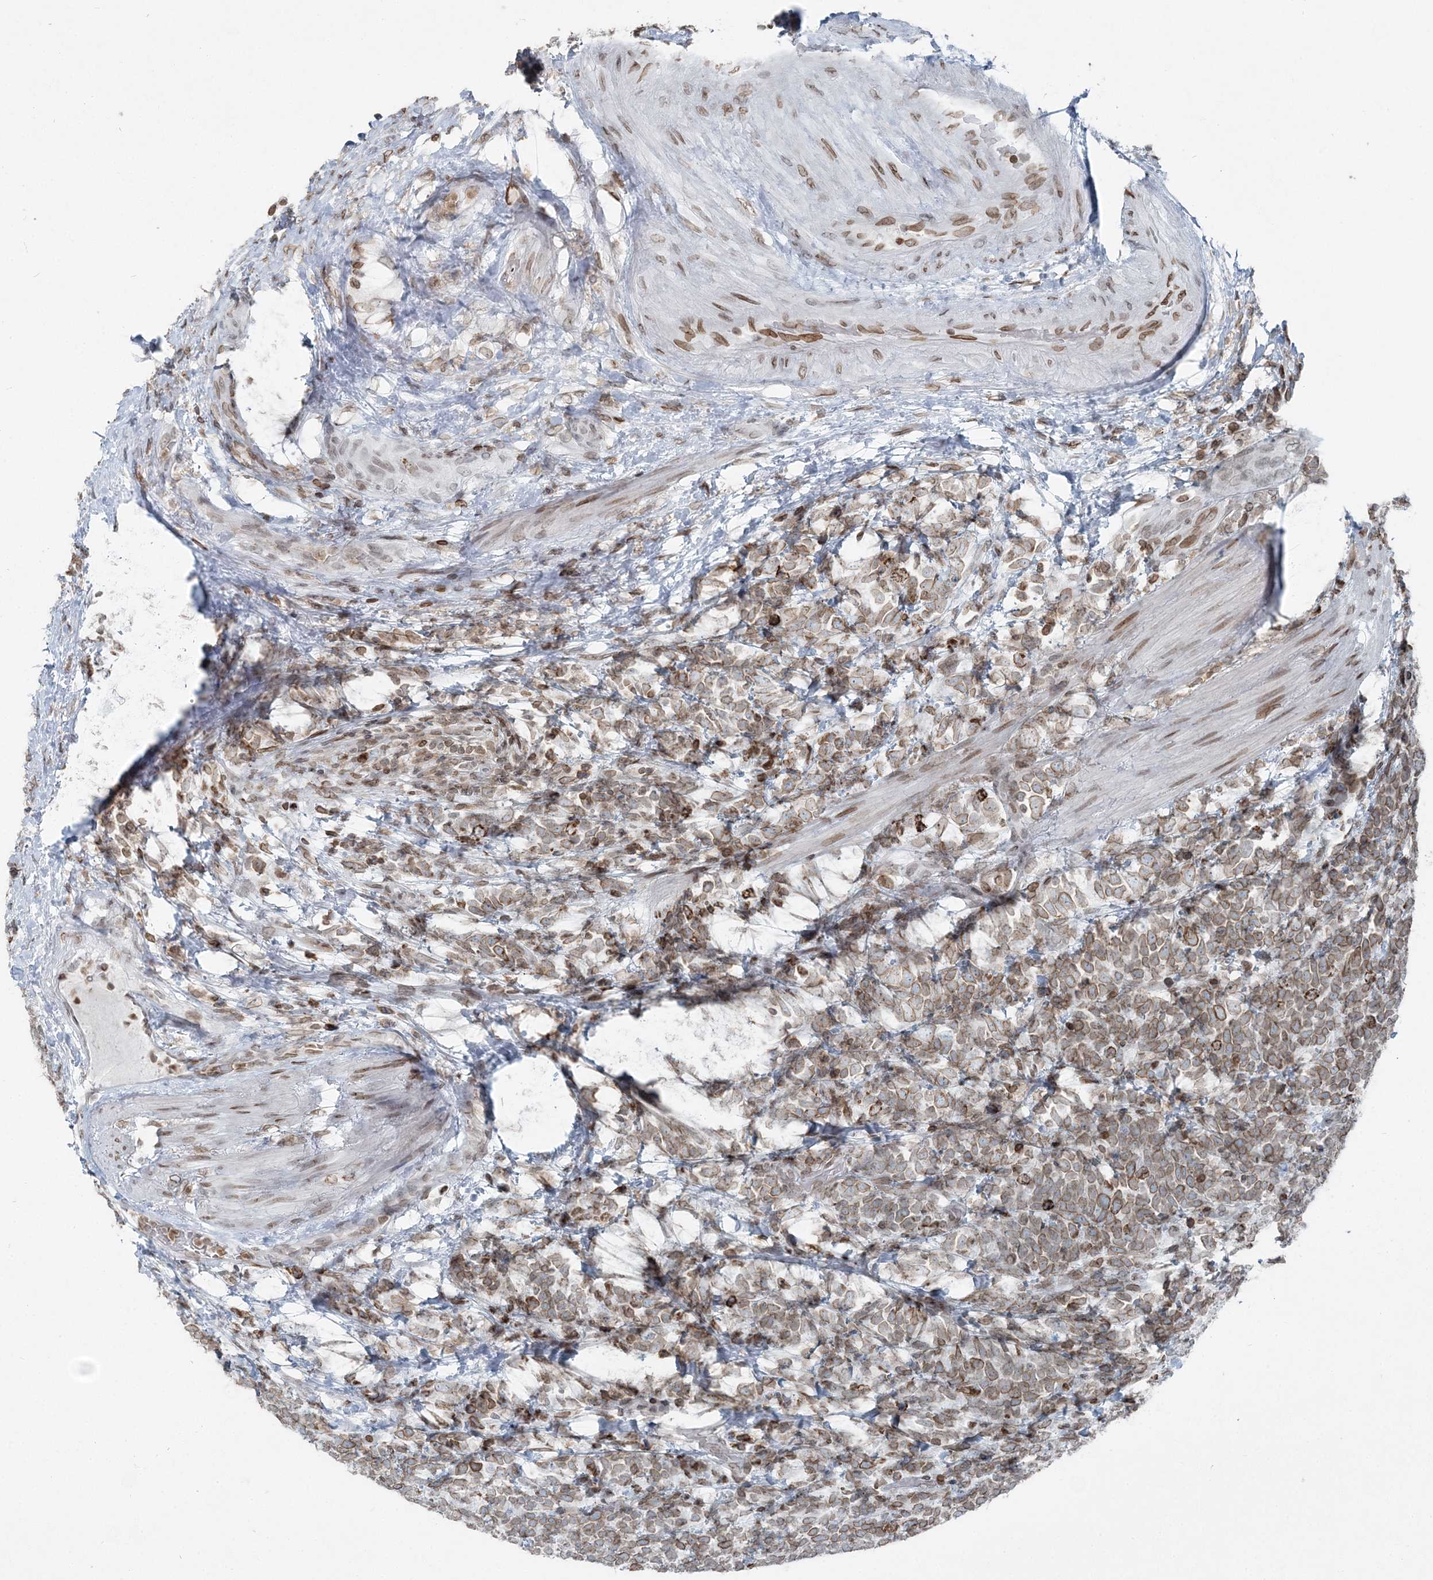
{"staining": {"intensity": "moderate", "quantity": ">75%", "location": "cytoplasmic/membranous,nuclear"}, "tissue": "urothelial cancer", "cell_type": "Tumor cells", "image_type": "cancer", "snomed": [{"axis": "morphology", "description": "Urothelial carcinoma, High grade"}, {"axis": "topography", "description": "Urinary bladder"}], "caption": "Urothelial carcinoma (high-grade) stained with a brown dye reveals moderate cytoplasmic/membranous and nuclear positive expression in about >75% of tumor cells.", "gene": "GJD4", "patient": {"sex": "female", "age": 82}}